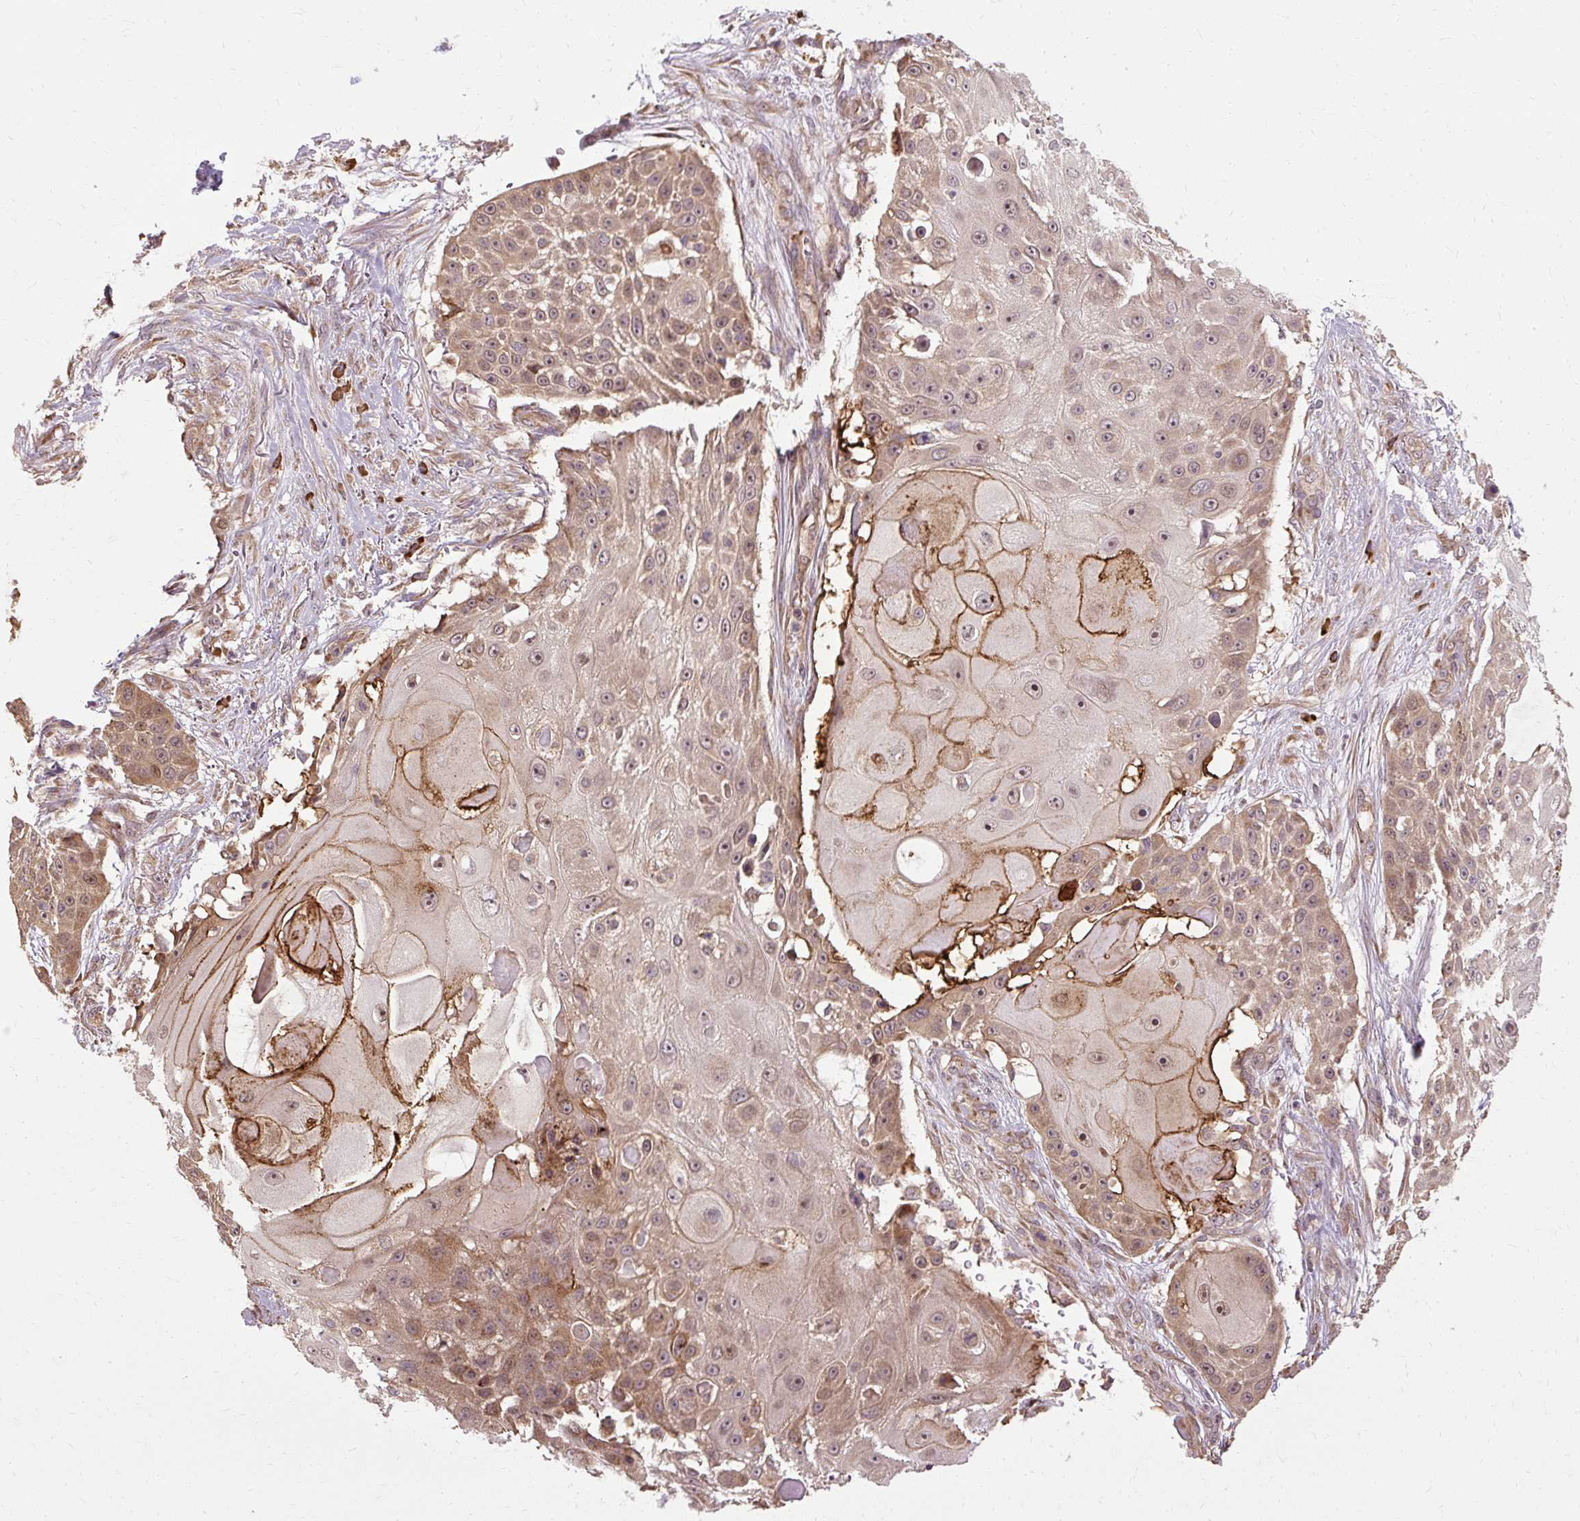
{"staining": {"intensity": "moderate", "quantity": ">75%", "location": "cytoplasmic/membranous"}, "tissue": "skin cancer", "cell_type": "Tumor cells", "image_type": "cancer", "snomed": [{"axis": "morphology", "description": "Squamous cell carcinoma, NOS"}, {"axis": "topography", "description": "Skin"}], "caption": "Immunohistochemistry (DAB) staining of skin cancer (squamous cell carcinoma) demonstrates moderate cytoplasmic/membranous protein staining in about >75% of tumor cells.", "gene": "FLRT1", "patient": {"sex": "female", "age": 86}}